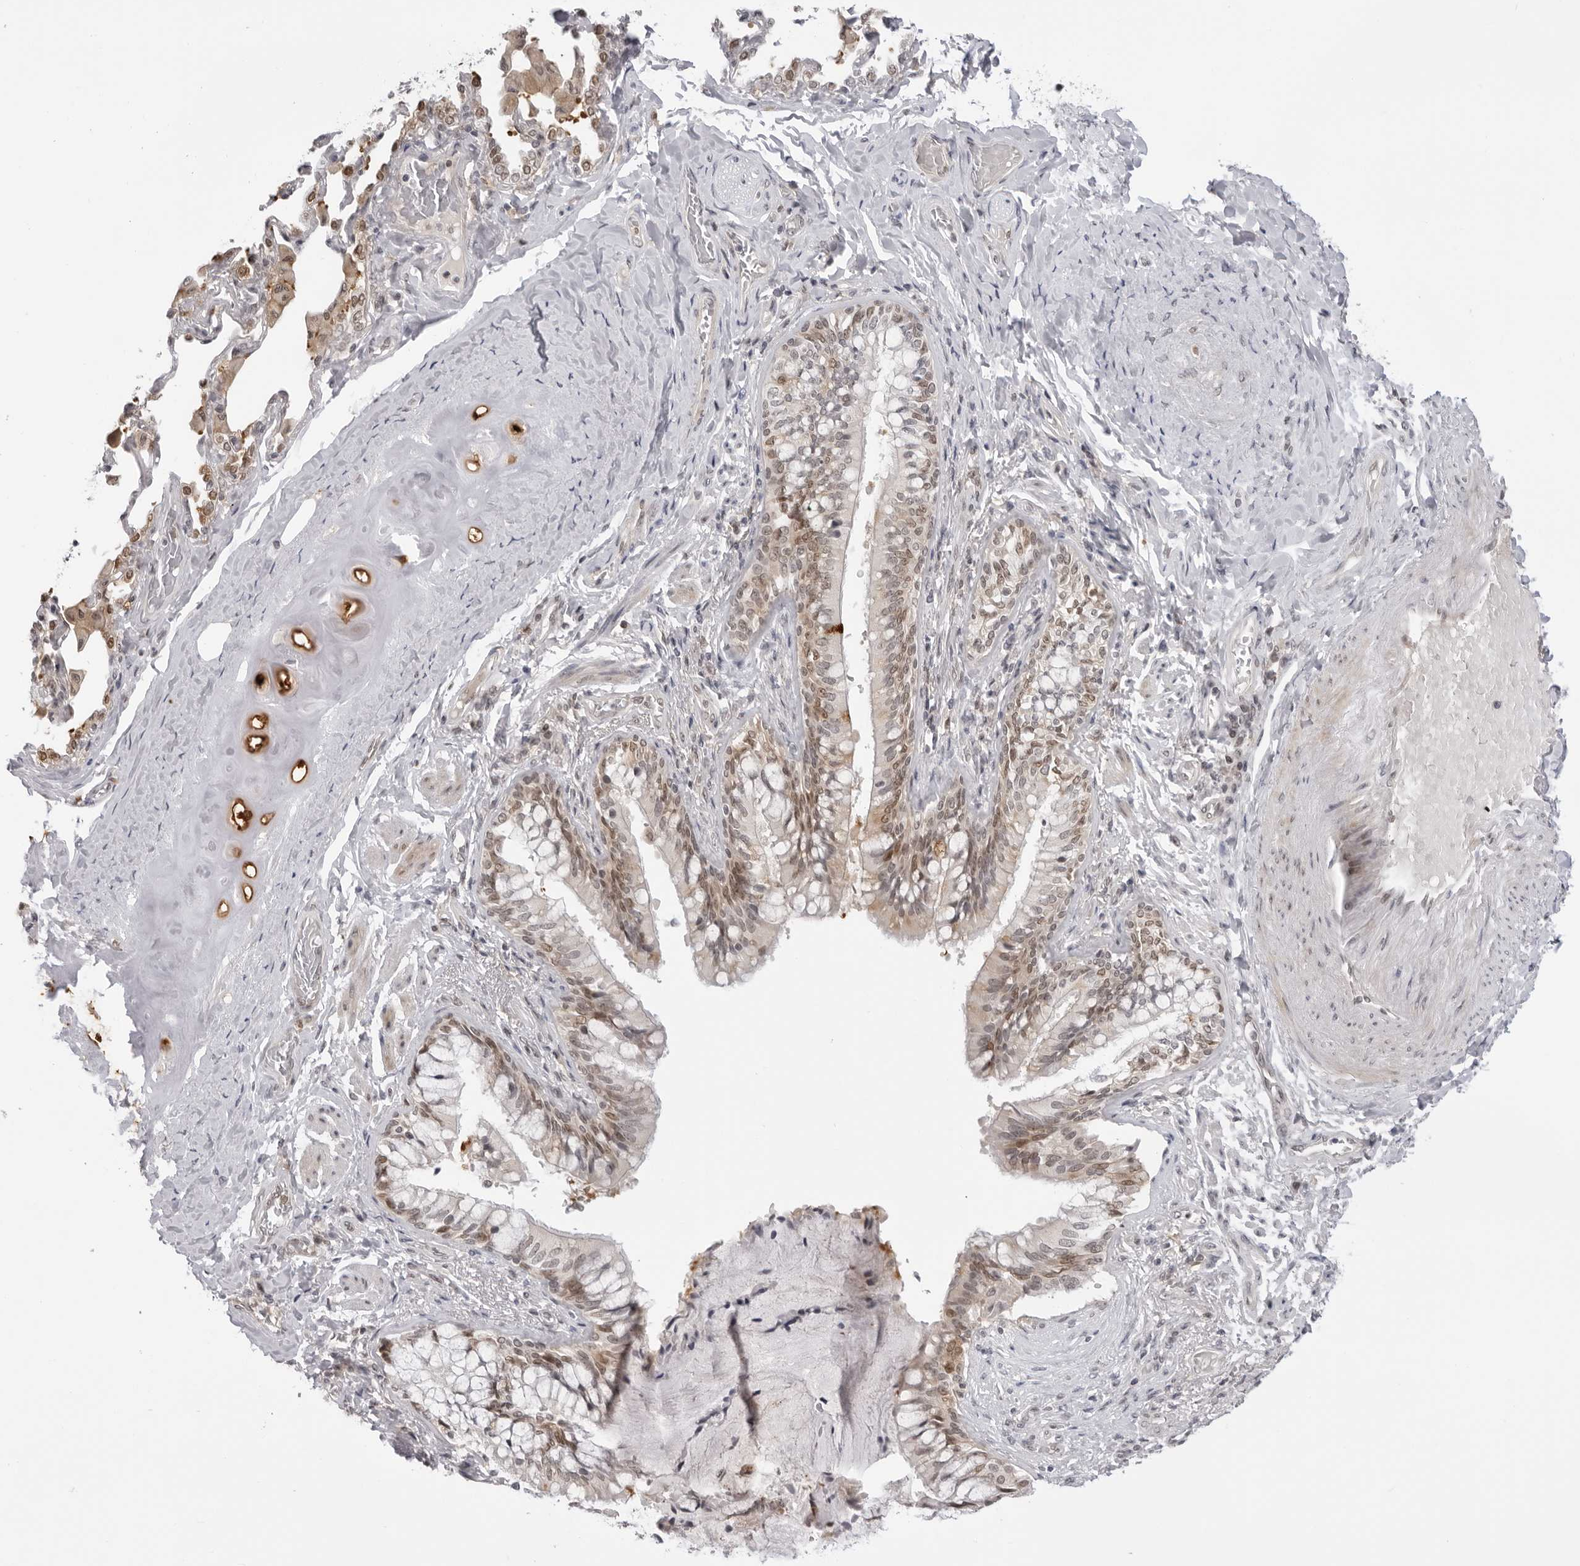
{"staining": {"intensity": "moderate", "quantity": ">75%", "location": "cytoplasmic/membranous,nuclear"}, "tissue": "bronchus", "cell_type": "Respiratory epithelial cells", "image_type": "normal", "snomed": [{"axis": "morphology", "description": "Normal tissue, NOS"}, {"axis": "morphology", "description": "Inflammation, NOS"}, {"axis": "topography", "description": "Lung"}], "caption": "IHC photomicrograph of normal bronchus: bronchus stained using IHC exhibits medium levels of moderate protein expression localized specifically in the cytoplasmic/membranous,nuclear of respiratory epithelial cells, appearing as a cytoplasmic/membranous,nuclear brown color.", "gene": "SRGAP2", "patient": {"sex": "female", "age": 46}}